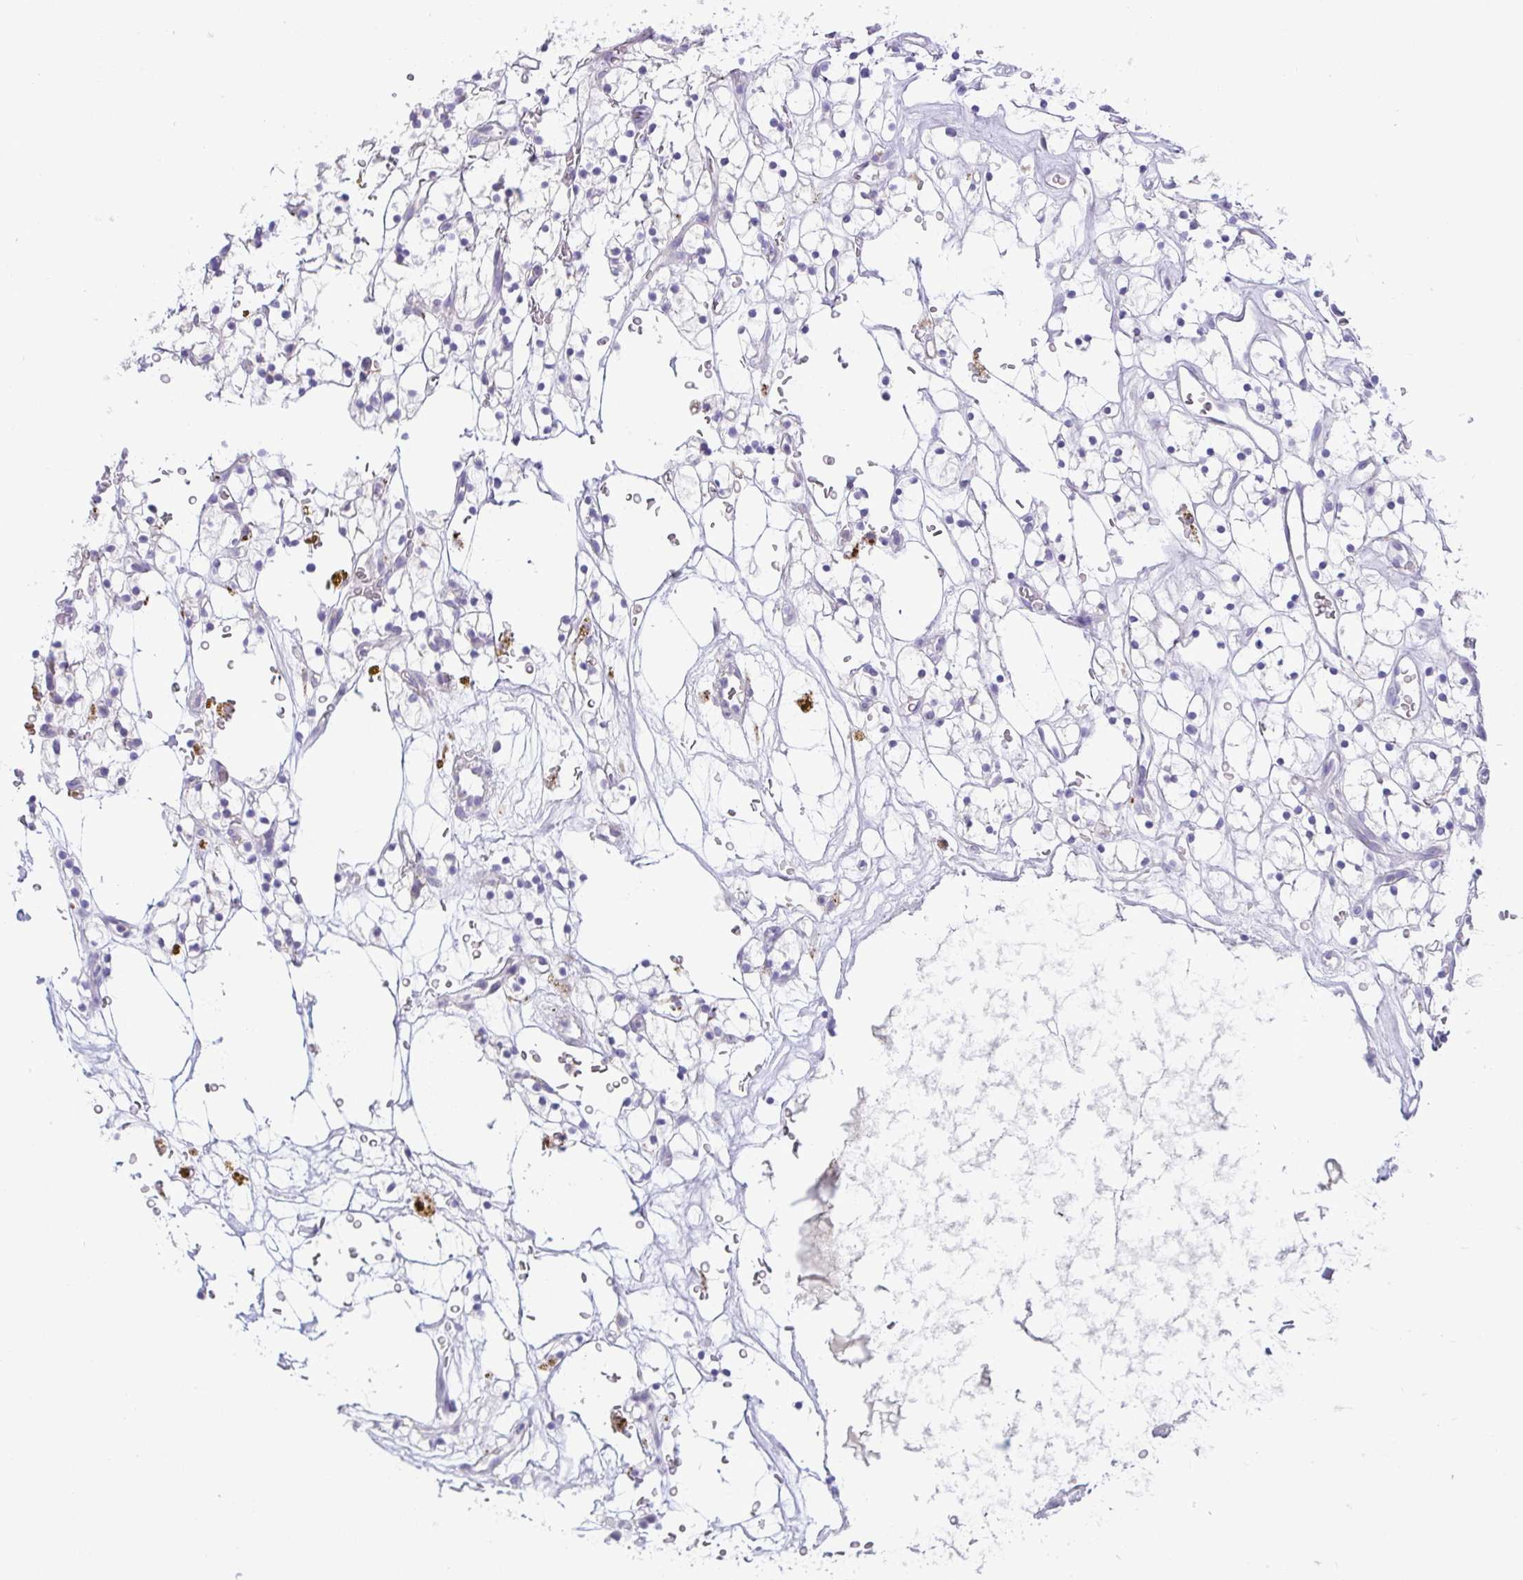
{"staining": {"intensity": "negative", "quantity": "none", "location": "none"}, "tissue": "renal cancer", "cell_type": "Tumor cells", "image_type": "cancer", "snomed": [{"axis": "morphology", "description": "Adenocarcinoma, NOS"}, {"axis": "topography", "description": "Kidney"}], "caption": "Adenocarcinoma (renal) was stained to show a protein in brown. There is no significant positivity in tumor cells.", "gene": "PLA2G12B", "patient": {"sex": "female", "age": 64}}